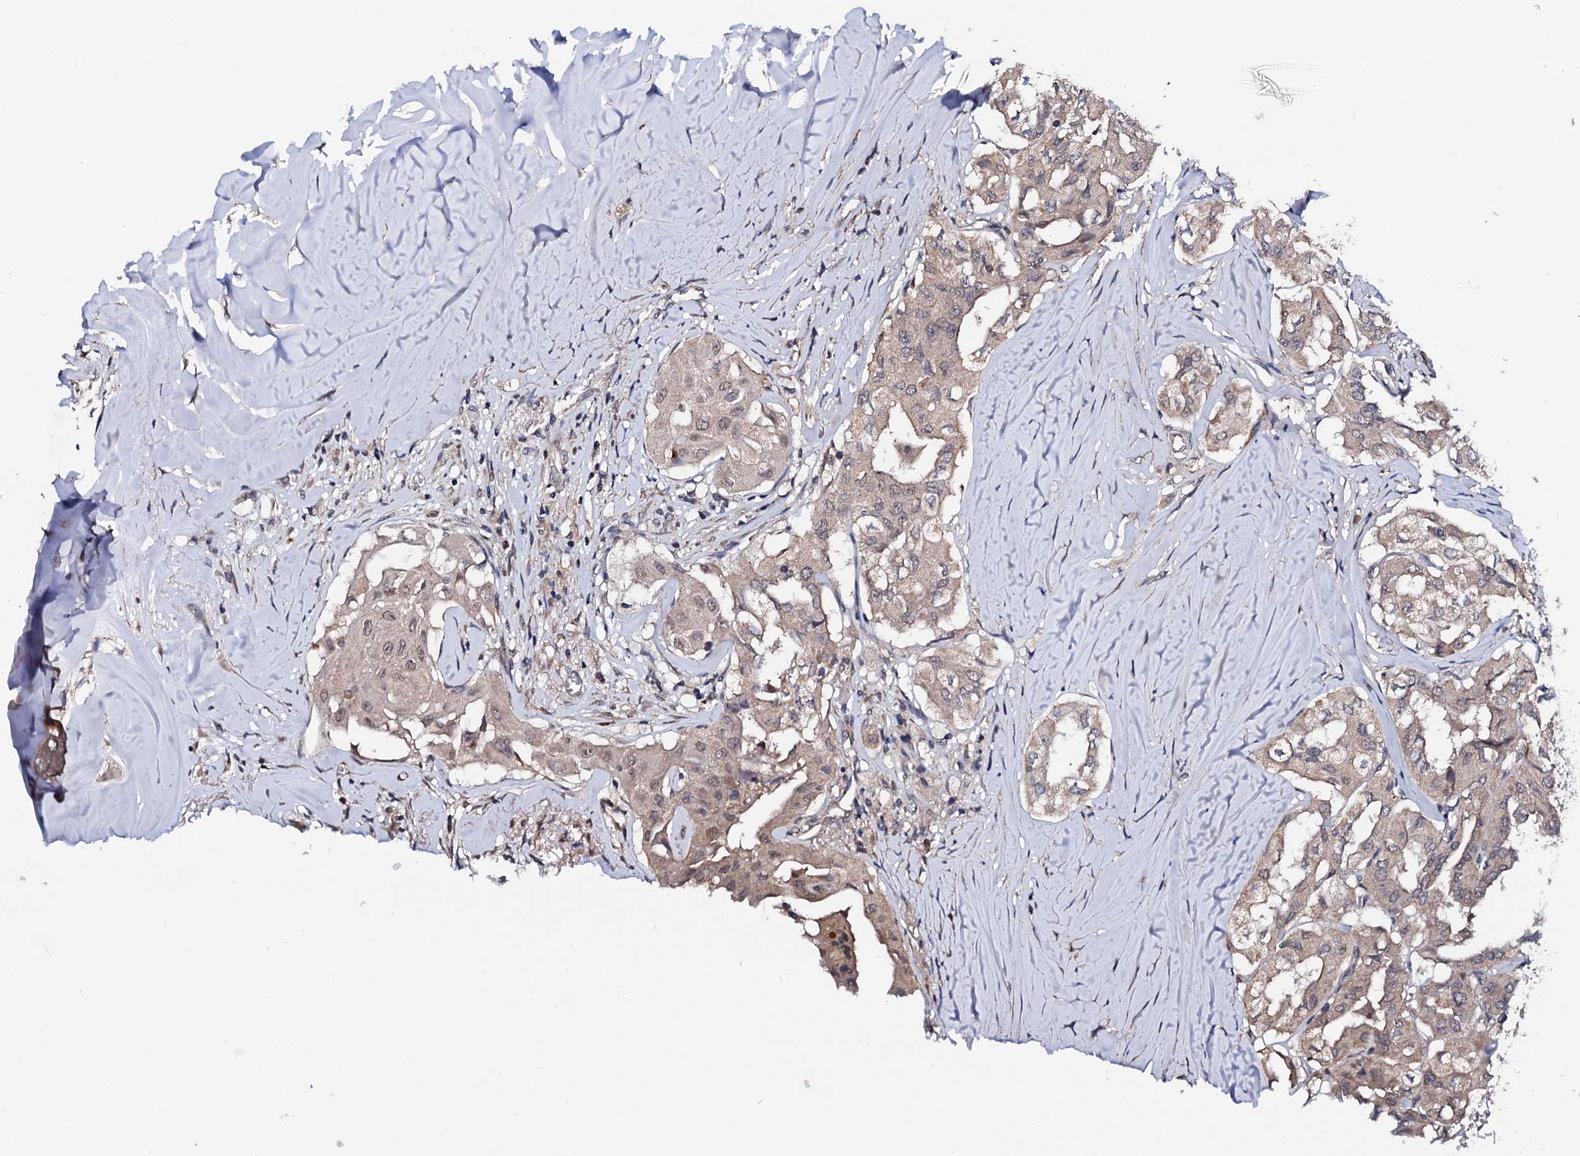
{"staining": {"intensity": "weak", "quantity": ">75%", "location": "cytoplasmic/membranous,nuclear"}, "tissue": "thyroid cancer", "cell_type": "Tumor cells", "image_type": "cancer", "snomed": [{"axis": "morphology", "description": "Papillary adenocarcinoma, NOS"}, {"axis": "topography", "description": "Thyroid gland"}], "caption": "Tumor cells exhibit low levels of weak cytoplasmic/membranous and nuclear positivity in about >75% of cells in human thyroid cancer (papillary adenocarcinoma).", "gene": "IP6K1", "patient": {"sex": "female", "age": 59}}